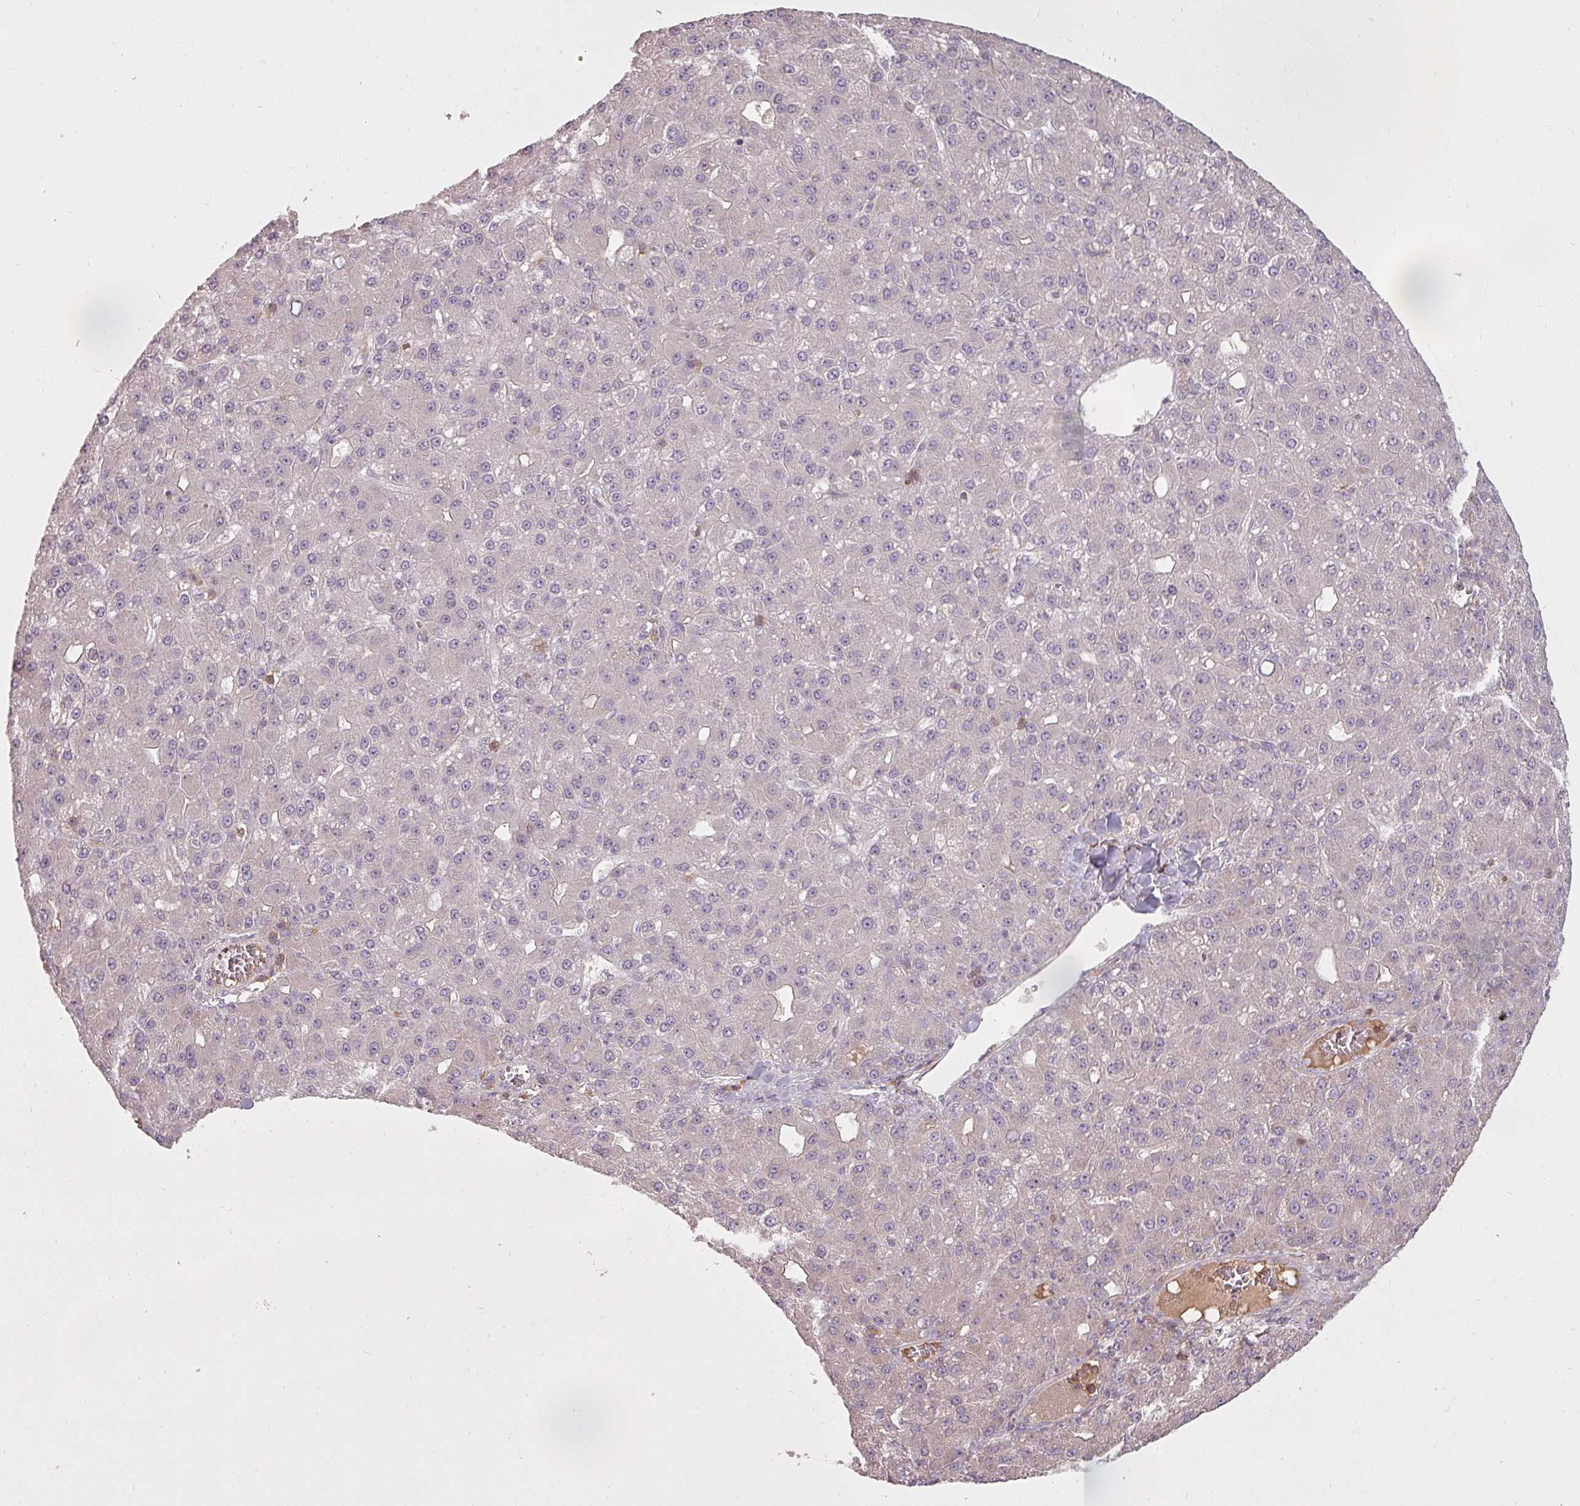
{"staining": {"intensity": "negative", "quantity": "none", "location": "none"}, "tissue": "liver cancer", "cell_type": "Tumor cells", "image_type": "cancer", "snomed": [{"axis": "morphology", "description": "Carcinoma, Hepatocellular, NOS"}, {"axis": "topography", "description": "Liver"}], "caption": "Tumor cells are negative for brown protein staining in liver hepatocellular carcinoma.", "gene": "STK4", "patient": {"sex": "male", "age": 67}}